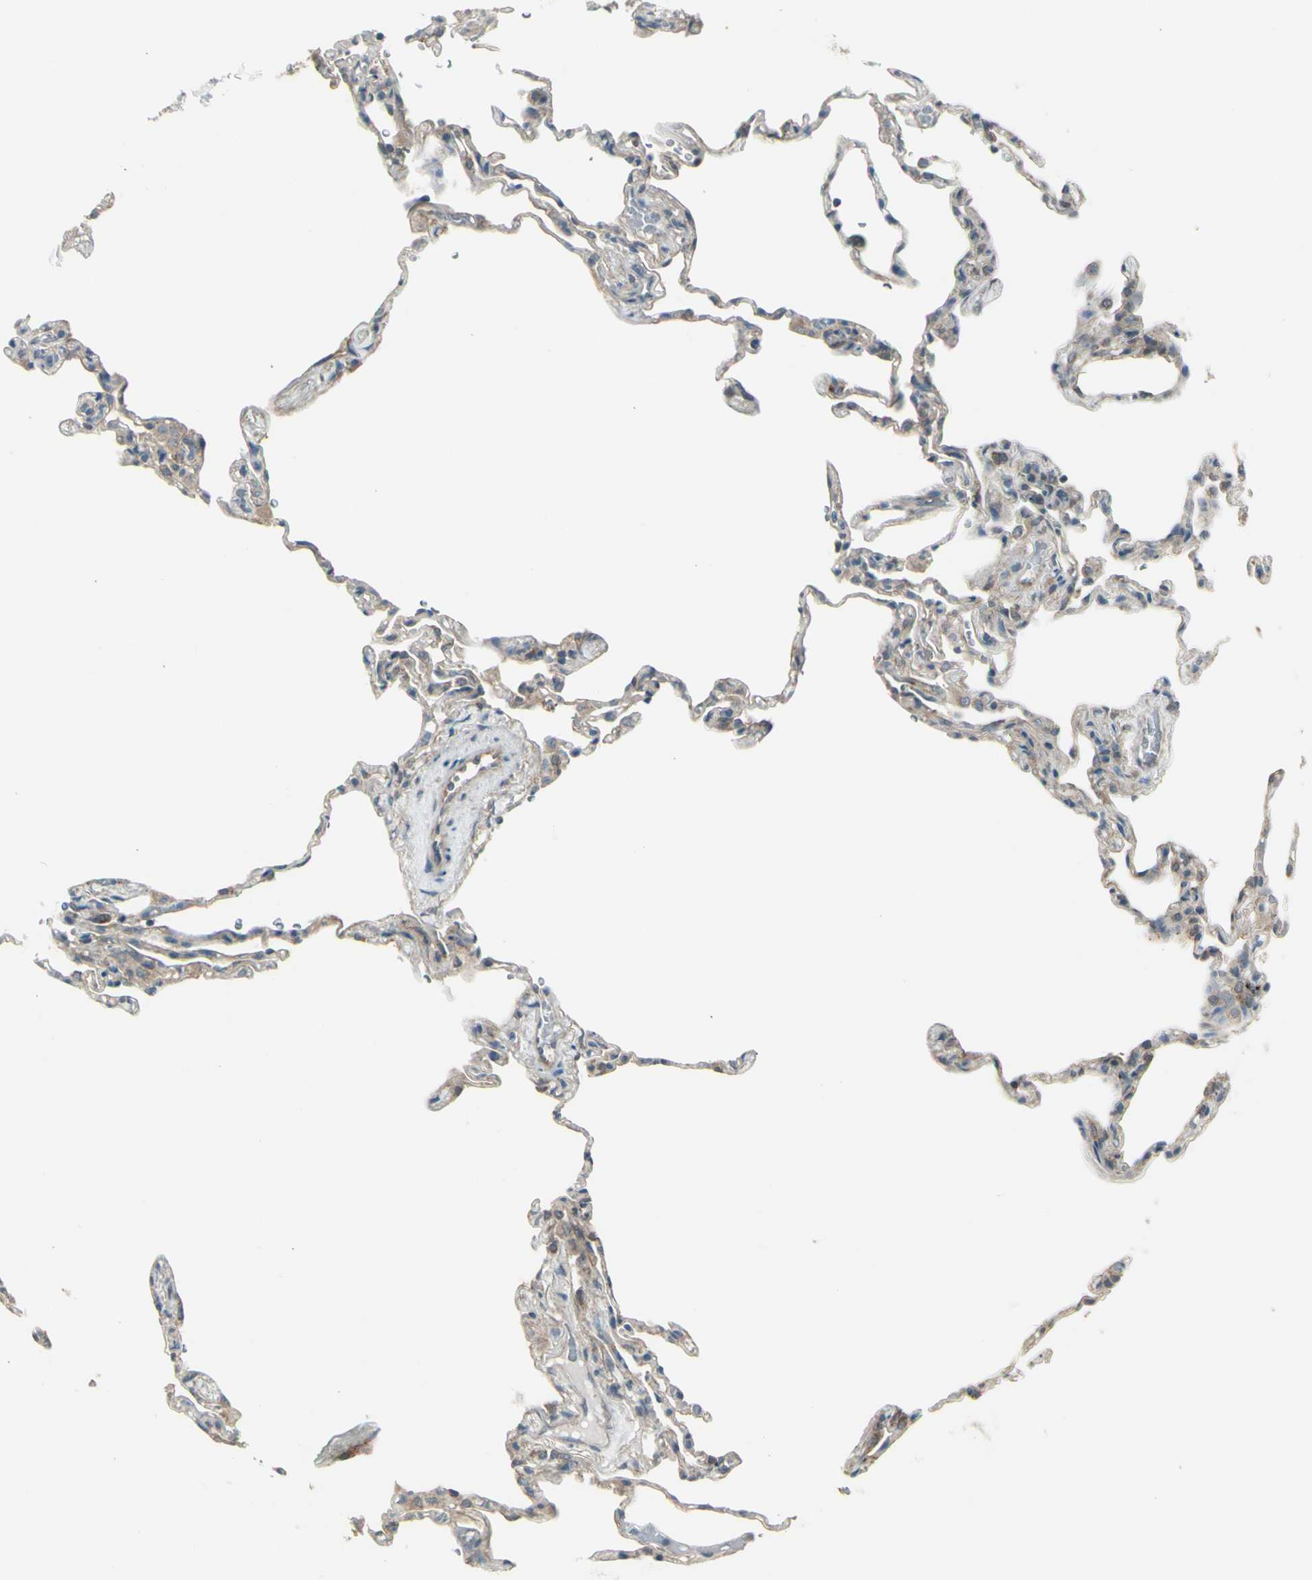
{"staining": {"intensity": "weak", "quantity": "25%-75%", "location": "cytoplasmic/membranous"}, "tissue": "lung", "cell_type": "Alveolar cells", "image_type": "normal", "snomed": [{"axis": "morphology", "description": "Normal tissue, NOS"}, {"axis": "topography", "description": "Lung"}], "caption": "IHC of normal human lung exhibits low levels of weak cytoplasmic/membranous positivity in approximately 25%-75% of alveolar cells. (IHC, brightfield microscopy, high magnification).", "gene": "NAXD", "patient": {"sex": "male", "age": 59}}